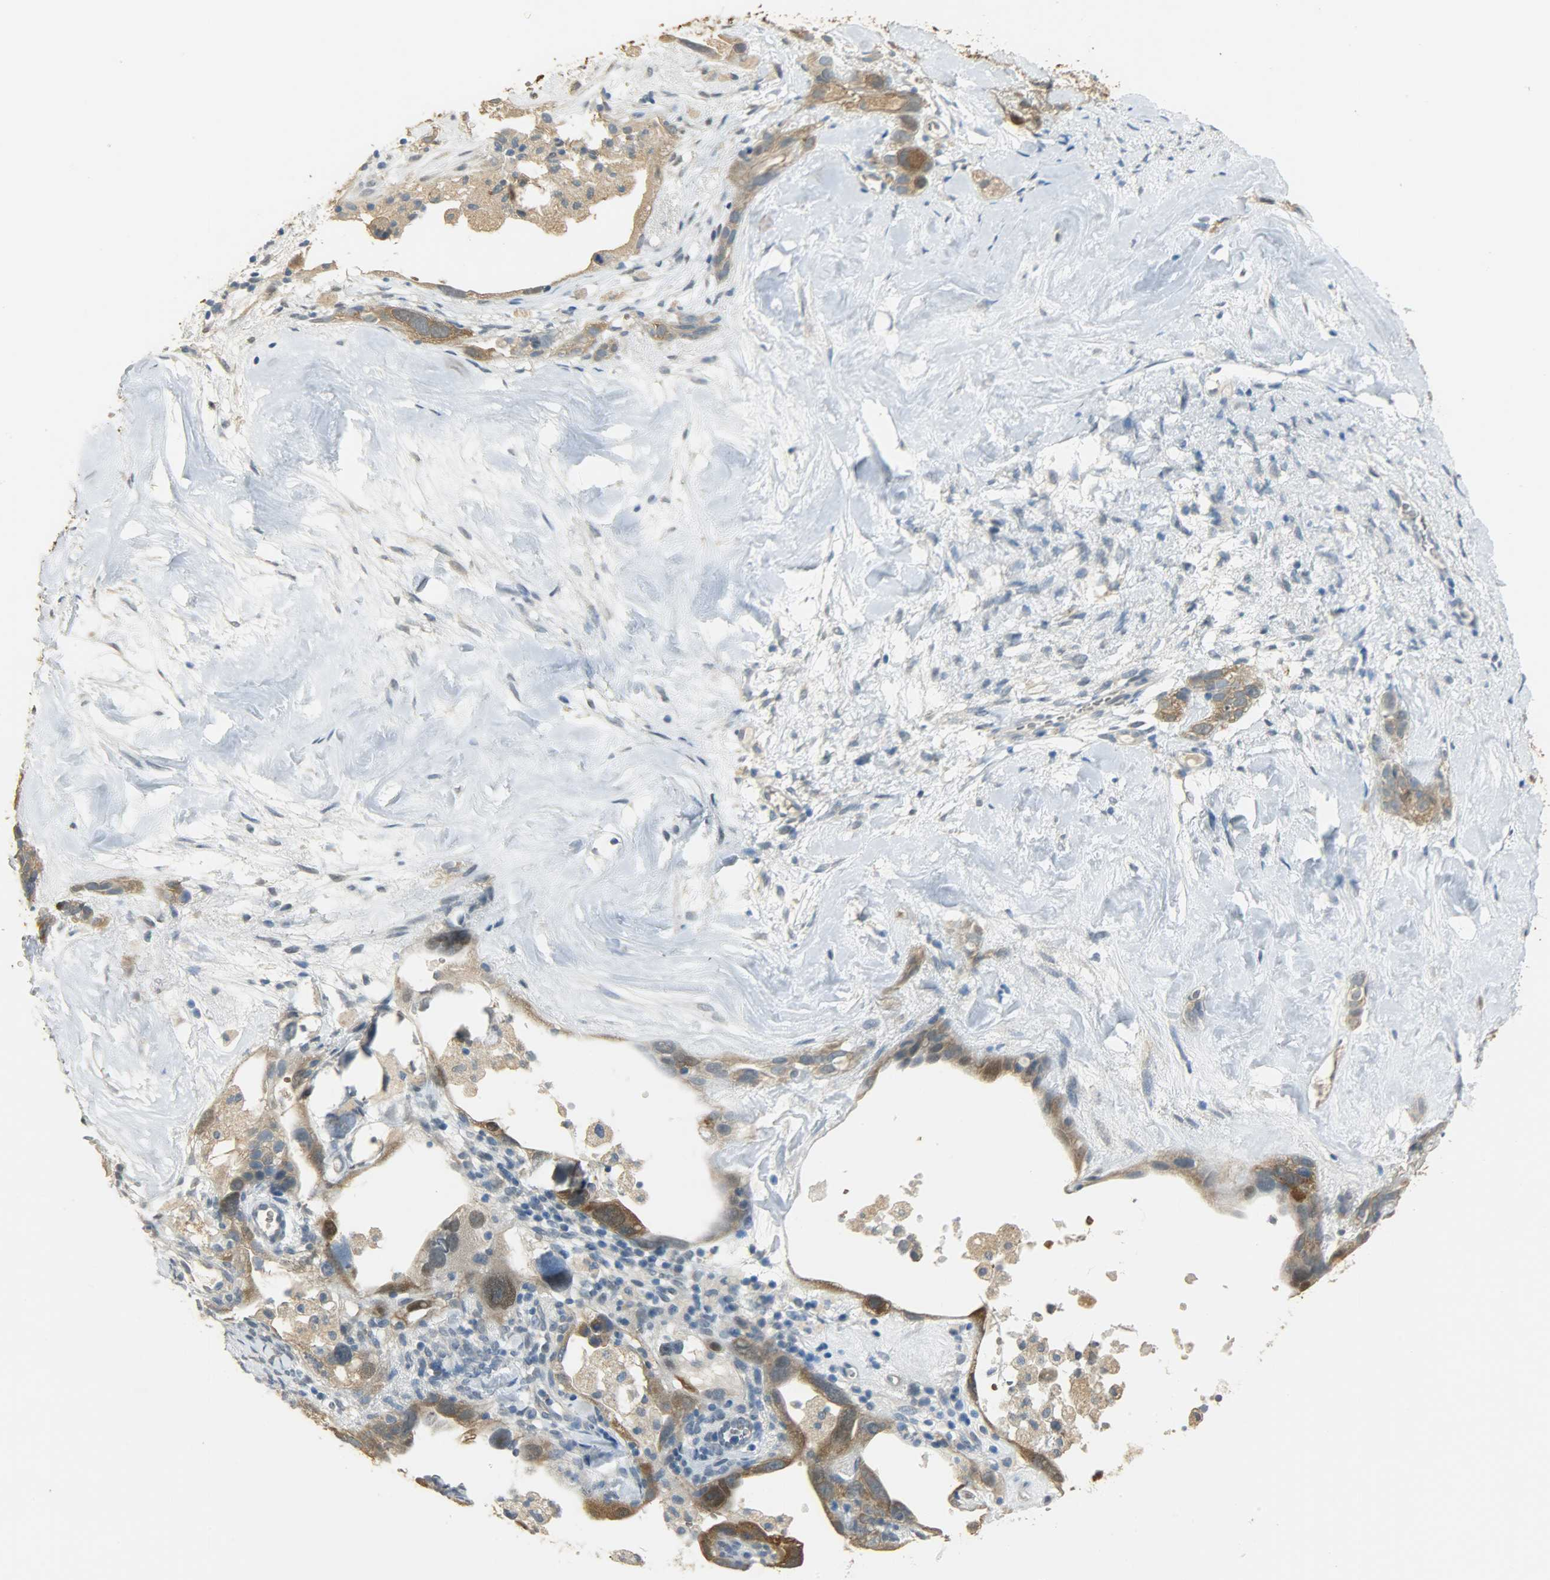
{"staining": {"intensity": "moderate", "quantity": ">75%", "location": "cytoplasmic/membranous"}, "tissue": "ovarian cancer", "cell_type": "Tumor cells", "image_type": "cancer", "snomed": [{"axis": "morphology", "description": "Cystadenocarcinoma, serous, NOS"}, {"axis": "topography", "description": "Ovary"}], "caption": "Protein staining reveals moderate cytoplasmic/membranous staining in approximately >75% of tumor cells in ovarian serous cystadenocarcinoma. (Brightfield microscopy of DAB IHC at high magnification).", "gene": "PRMT5", "patient": {"sex": "female", "age": 66}}